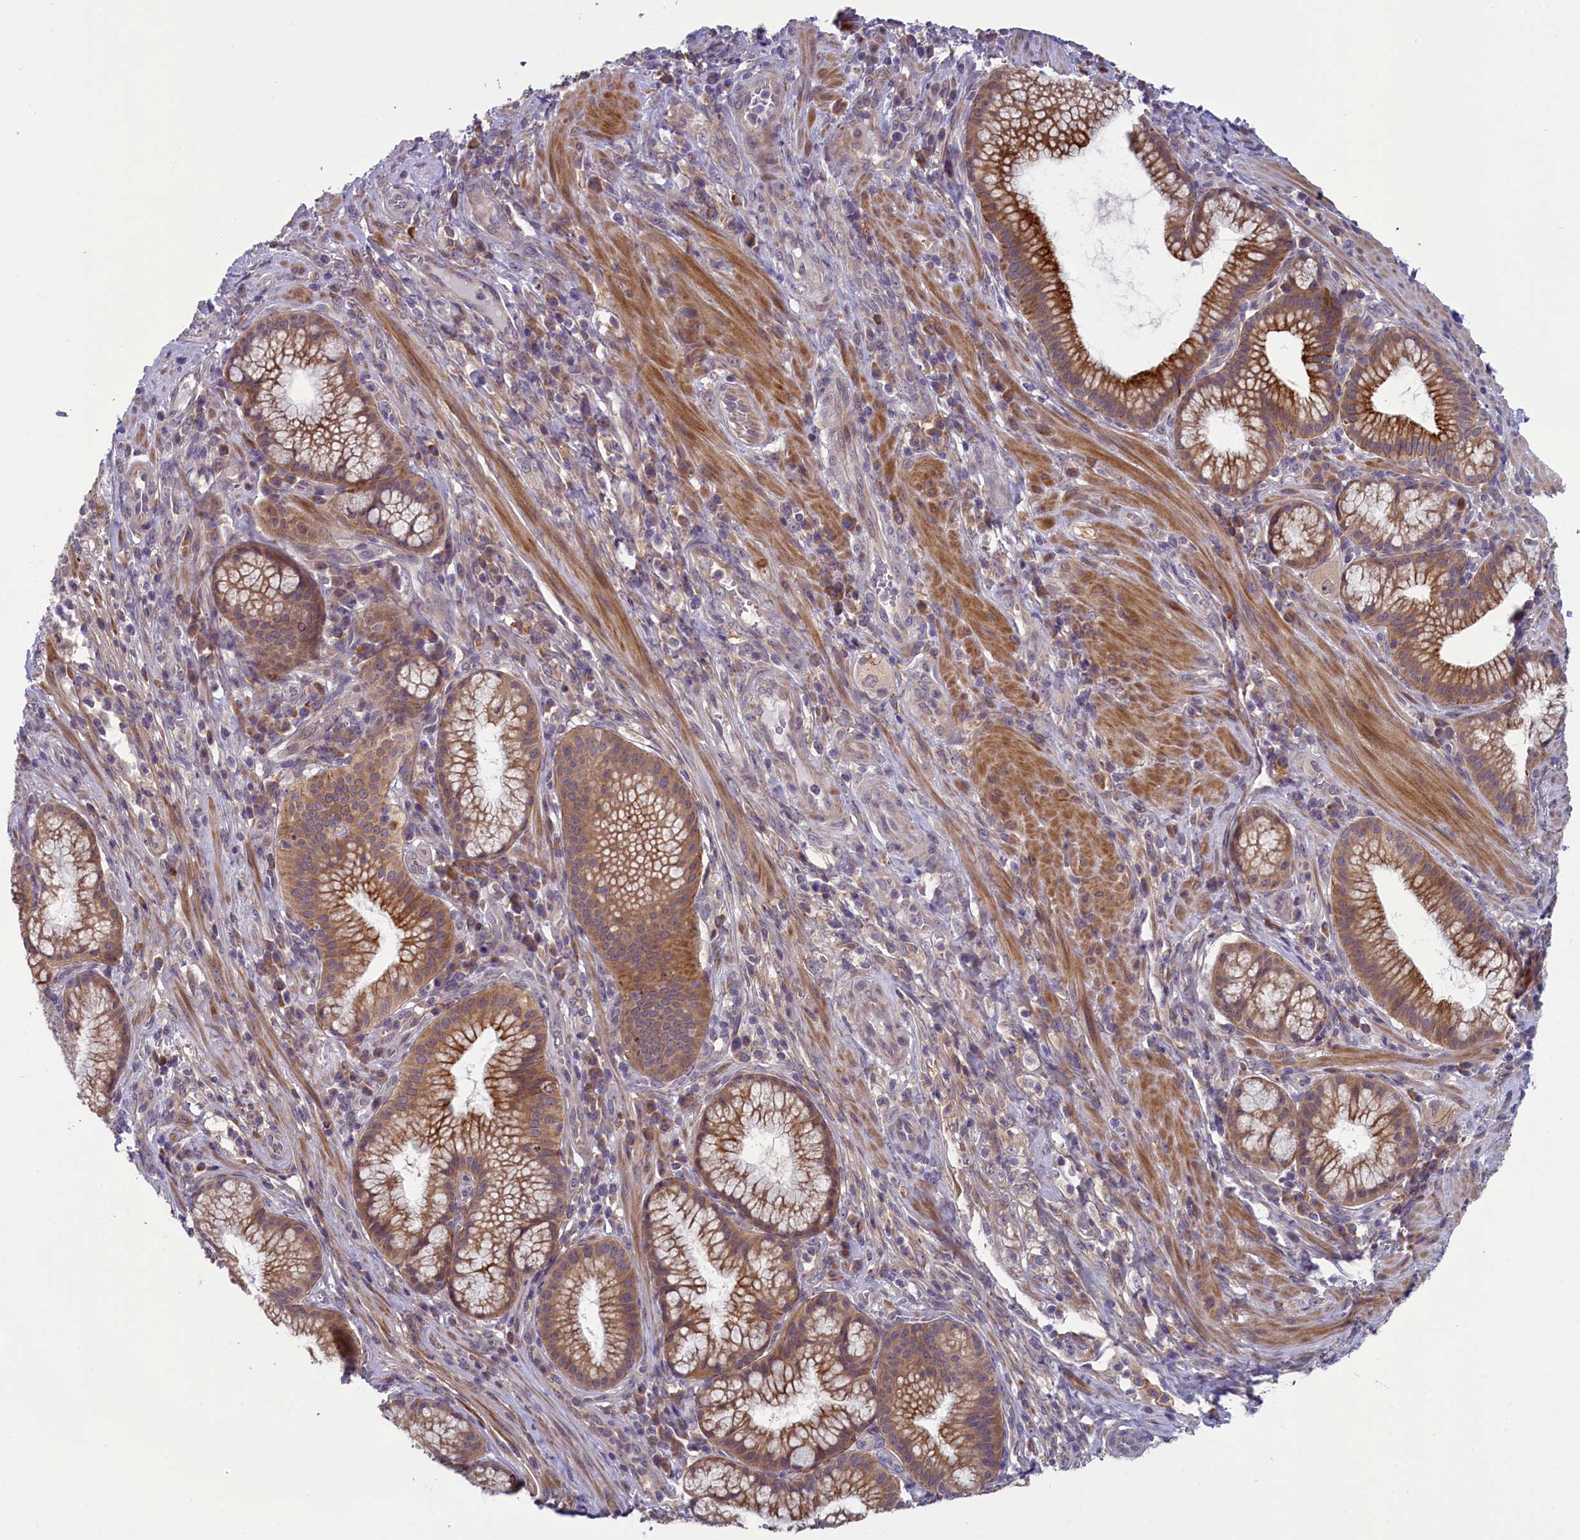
{"staining": {"intensity": "moderate", "quantity": ">75%", "location": "cytoplasmic/membranous"}, "tissue": "pancreatic cancer", "cell_type": "Tumor cells", "image_type": "cancer", "snomed": [{"axis": "morphology", "description": "Adenocarcinoma, NOS"}, {"axis": "topography", "description": "Pancreas"}], "caption": "Adenocarcinoma (pancreatic) stained with immunohistochemistry (IHC) exhibits moderate cytoplasmic/membranous staining in approximately >75% of tumor cells.", "gene": "ANKRD39", "patient": {"sex": "male", "age": 72}}